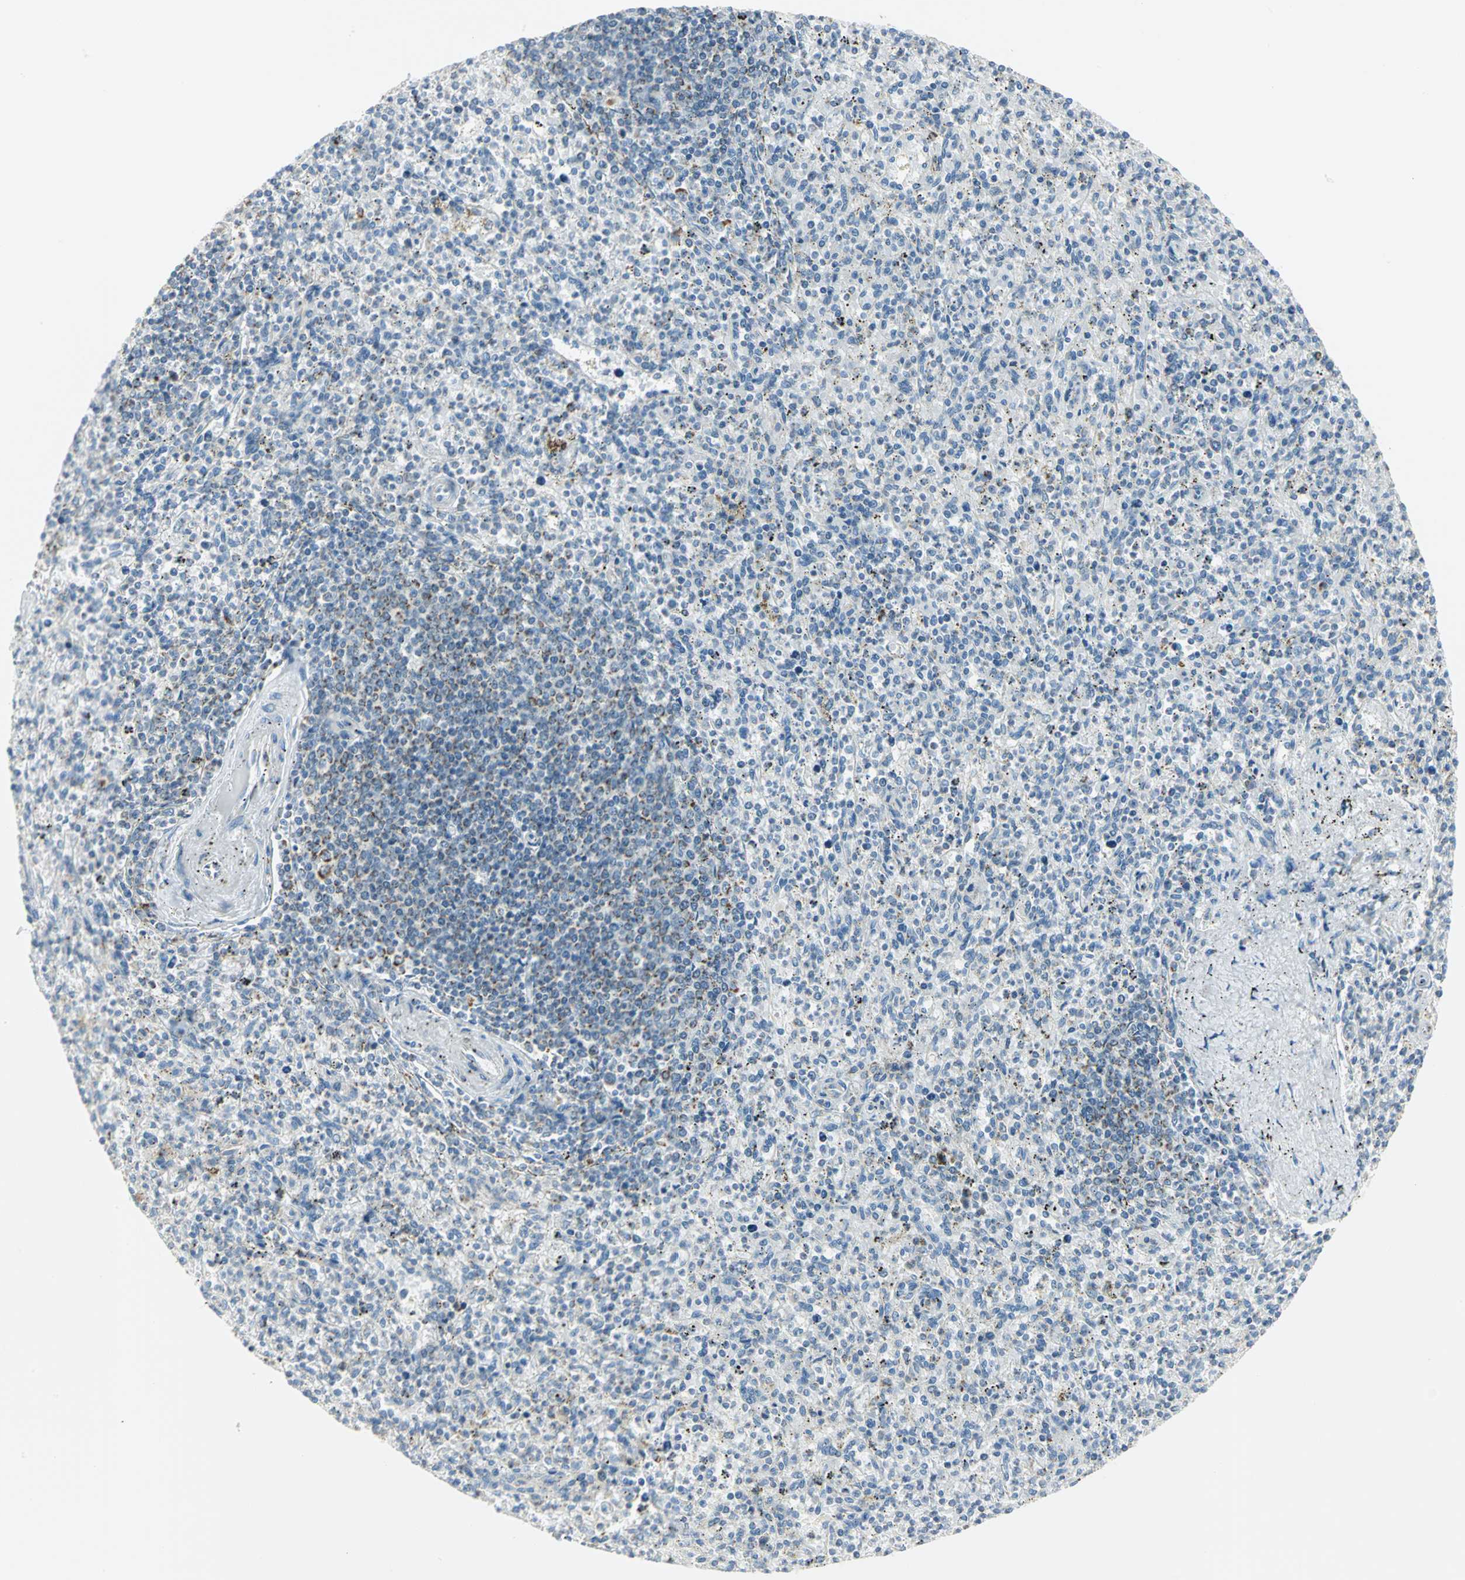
{"staining": {"intensity": "moderate", "quantity": "<25%", "location": "cytoplasmic/membranous"}, "tissue": "spleen", "cell_type": "Cells in red pulp", "image_type": "normal", "snomed": [{"axis": "morphology", "description": "Normal tissue, NOS"}, {"axis": "topography", "description": "Spleen"}], "caption": "This is a photomicrograph of IHC staining of normal spleen, which shows moderate staining in the cytoplasmic/membranous of cells in red pulp.", "gene": "NTRK1", "patient": {"sex": "male", "age": 72}}